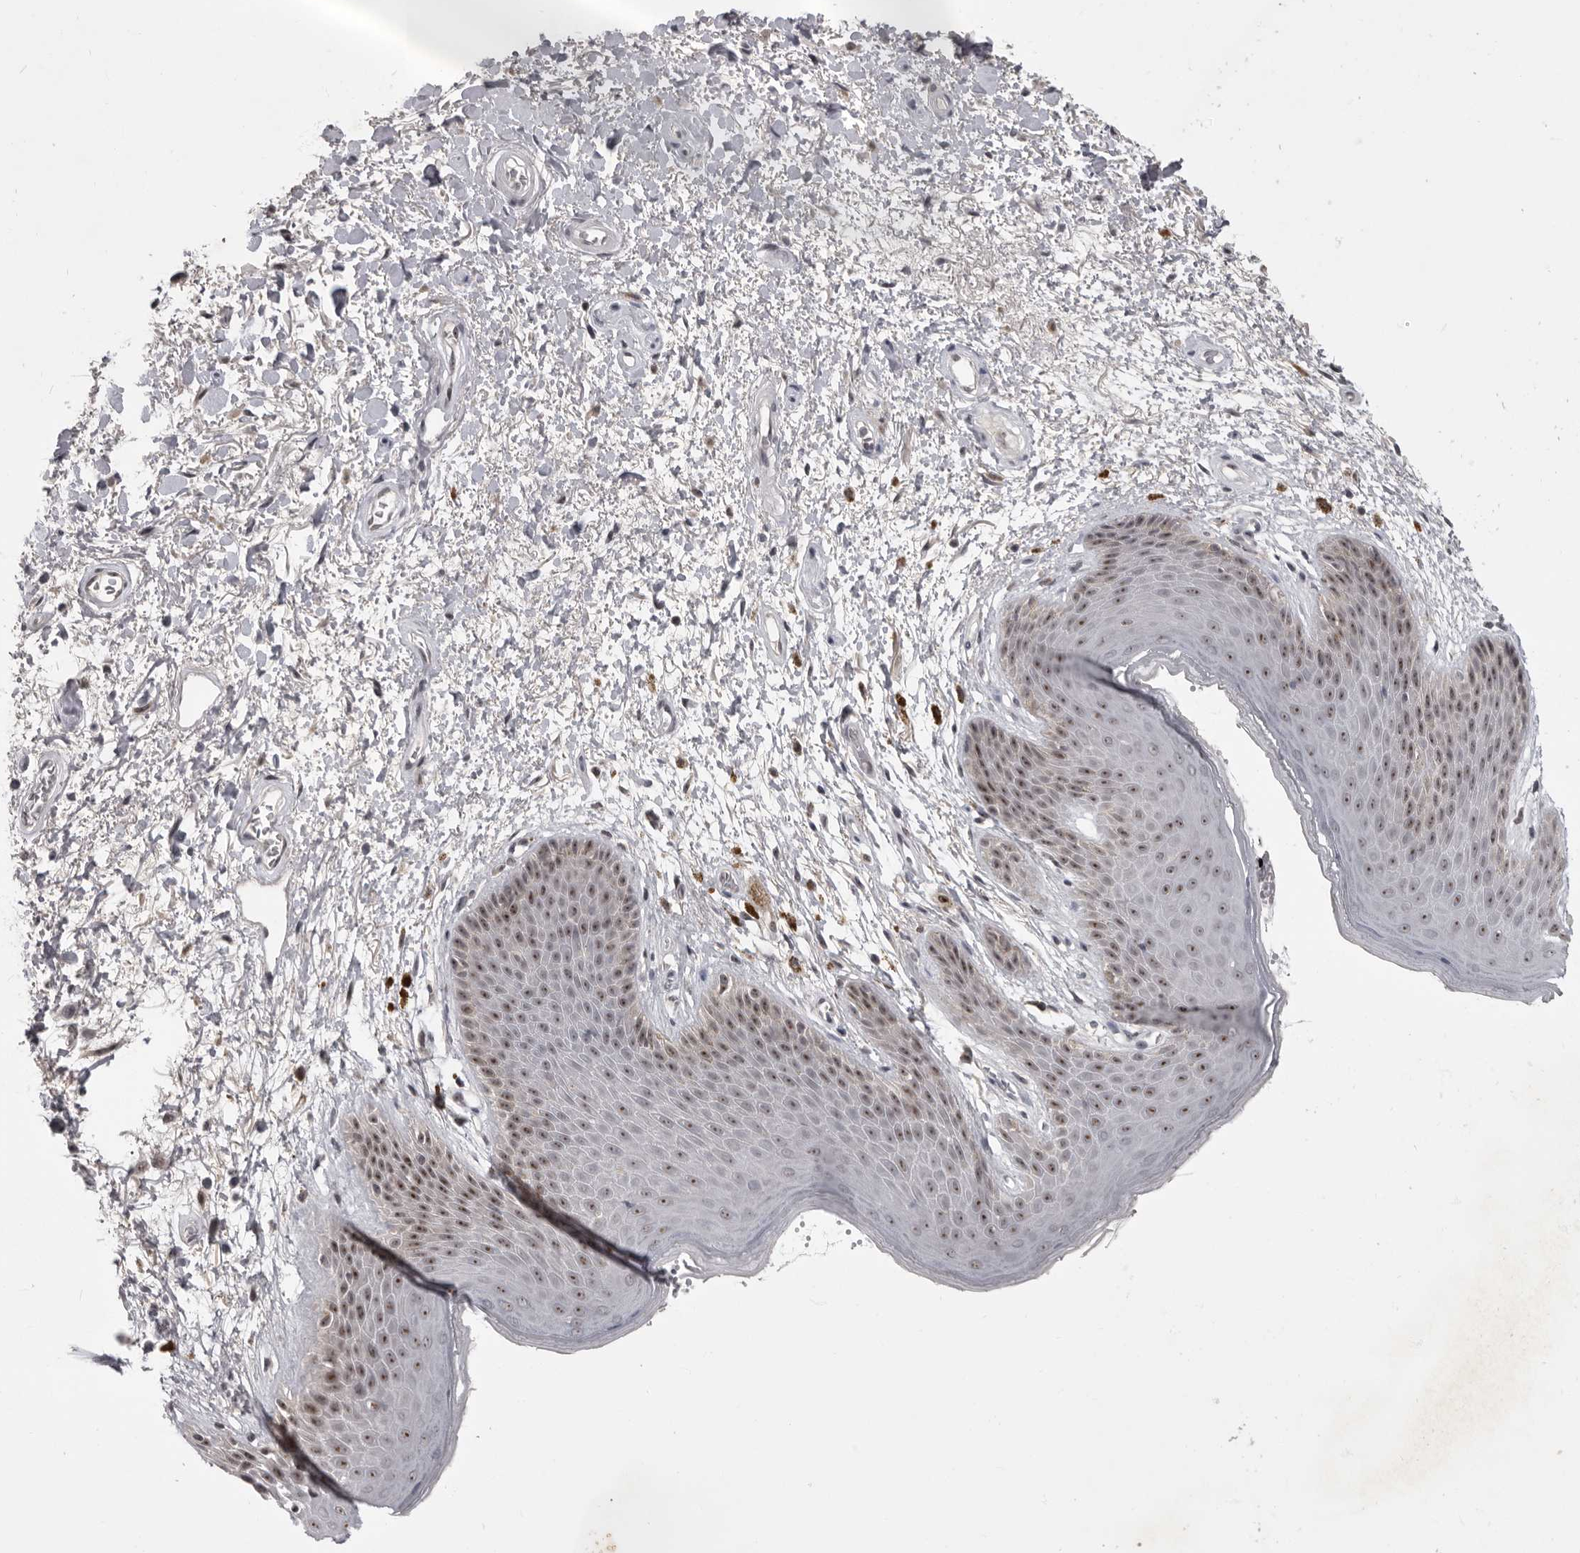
{"staining": {"intensity": "moderate", "quantity": "25%-75%", "location": "nuclear"}, "tissue": "skin", "cell_type": "Epidermal cells", "image_type": "normal", "snomed": [{"axis": "morphology", "description": "Normal tissue, NOS"}, {"axis": "topography", "description": "Anal"}], "caption": "Approximately 25%-75% of epidermal cells in unremarkable human skin exhibit moderate nuclear protein staining as visualized by brown immunohistochemical staining.", "gene": "MRTO4", "patient": {"sex": "male", "age": 74}}